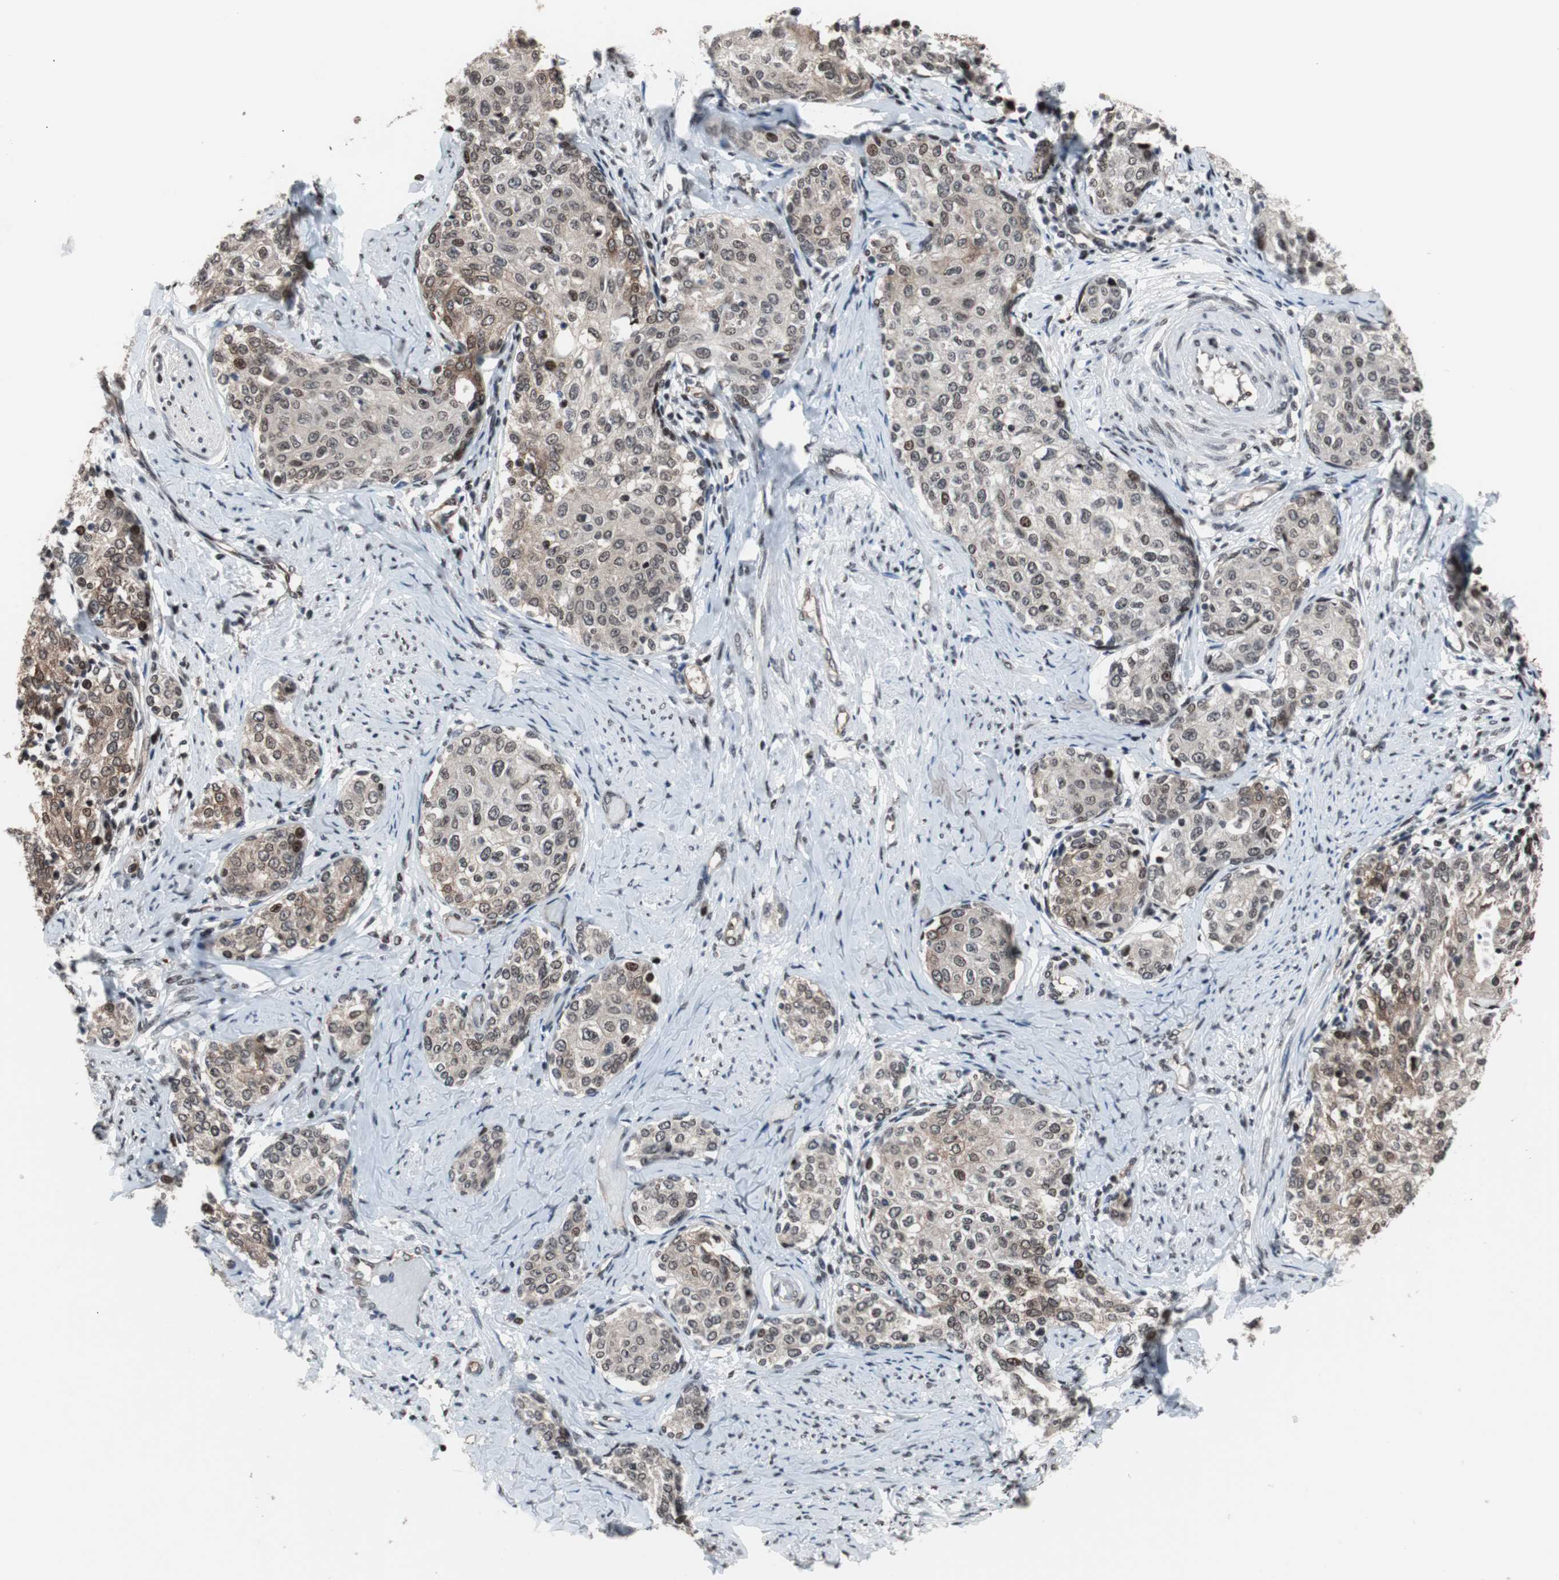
{"staining": {"intensity": "moderate", "quantity": "25%-75%", "location": "cytoplasmic/membranous,nuclear"}, "tissue": "cervical cancer", "cell_type": "Tumor cells", "image_type": "cancer", "snomed": [{"axis": "morphology", "description": "Squamous cell carcinoma, NOS"}, {"axis": "morphology", "description": "Adenocarcinoma, NOS"}, {"axis": "topography", "description": "Cervix"}], "caption": "A photomicrograph of human squamous cell carcinoma (cervical) stained for a protein demonstrates moderate cytoplasmic/membranous and nuclear brown staining in tumor cells.", "gene": "POGZ", "patient": {"sex": "female", "age": 52}}